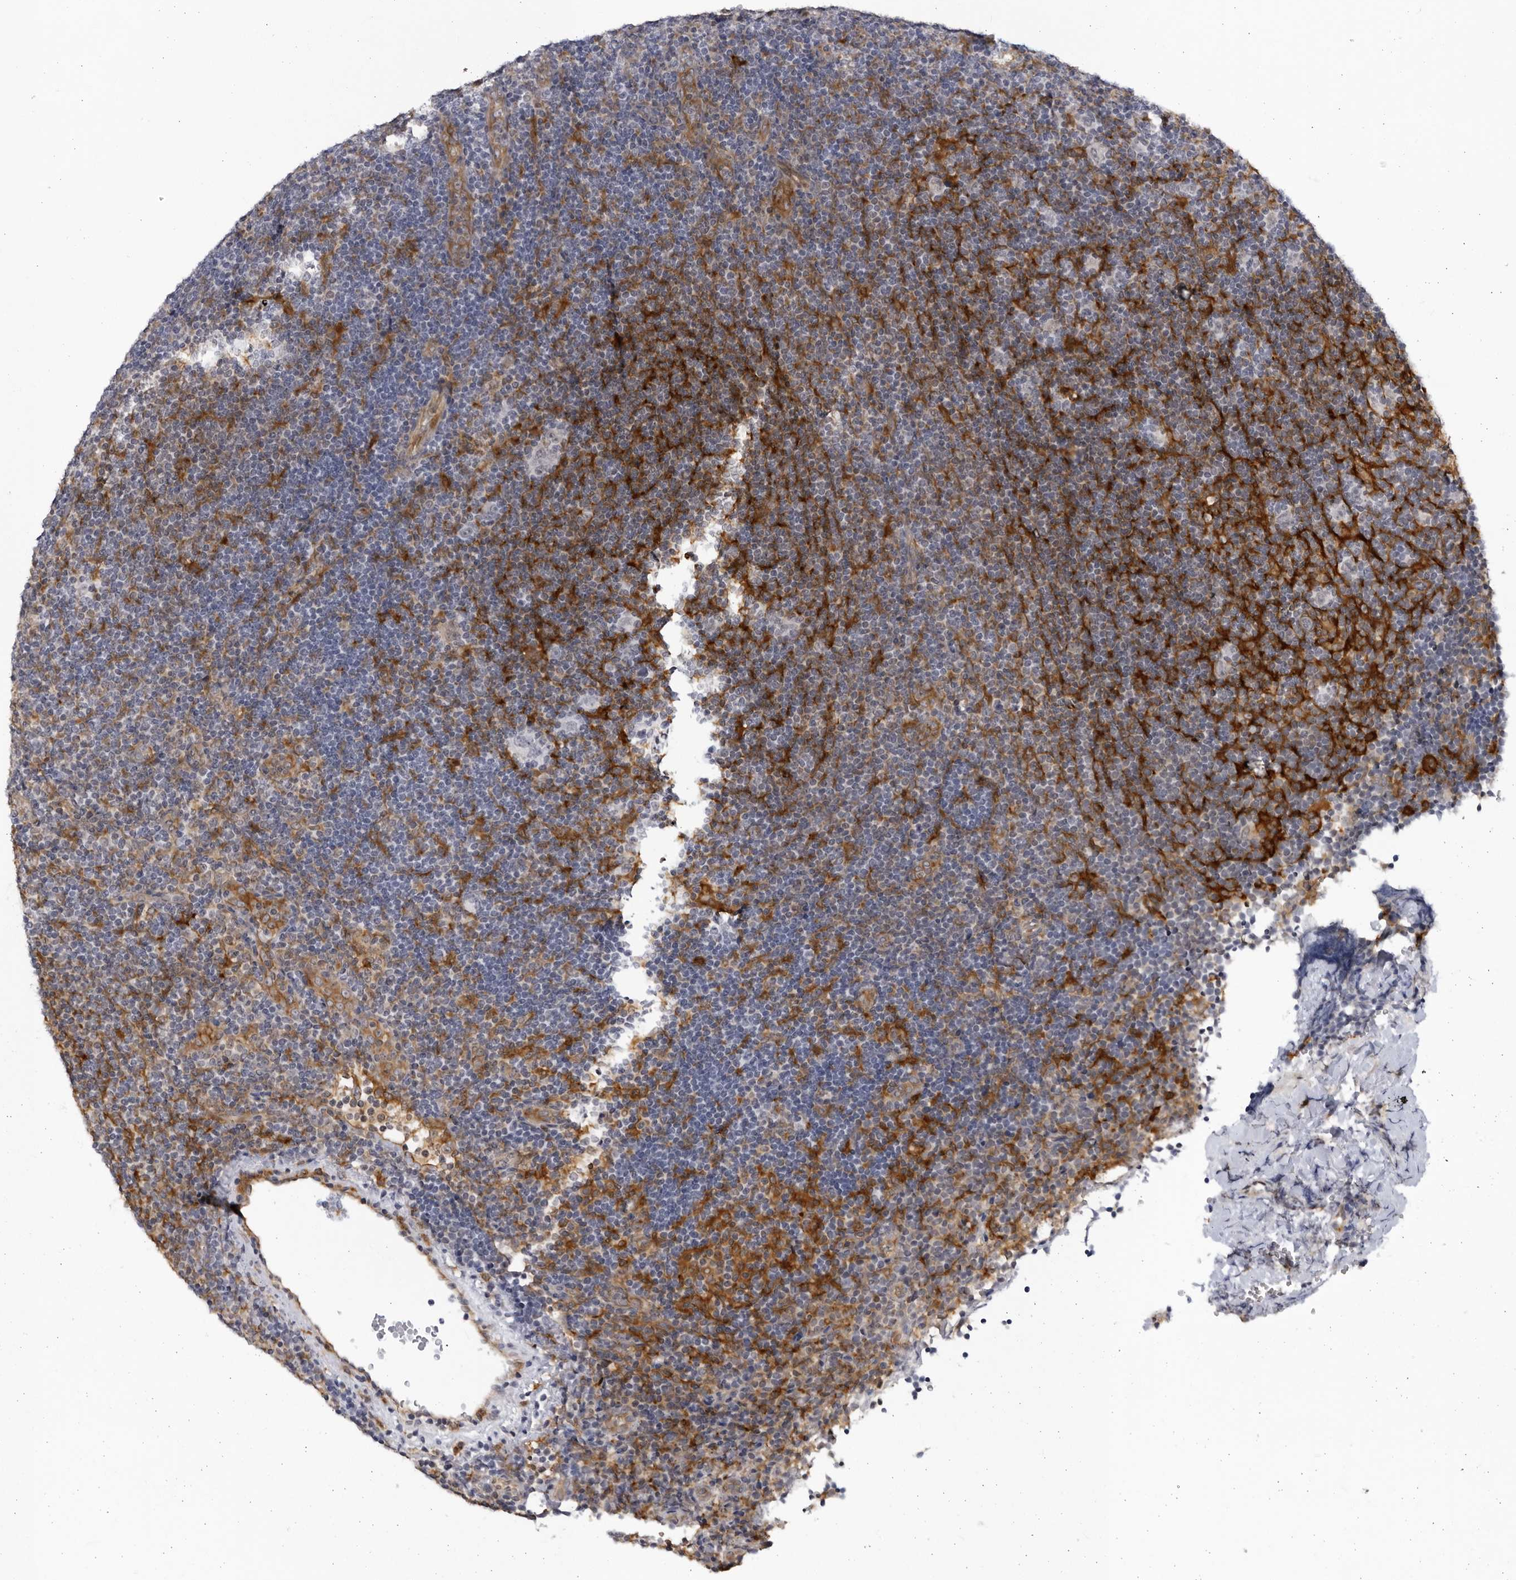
{"staining": {"intensity": "negative", "quantity": "none", "location": "none"}, "tissue": "lymphoma", "cell_type": "Tumor cells", "image_type": "cancer", "snomed": [{"axis": "morphology", "description": "Hodgkin's disease, NOS"}, {"axis": "topography", "description": "Lymph node"}], "caption": "This is a histopathology image of immunohistochemistry staining of Hodgkin's disease, which shows no positivity in tumor cells. (Stains: DAB (3,3'-diaminobenzidine) immunohistochemistry with hematoxylin counter stain, Microscopy: brightfield microscopy at high magnification).", "gene": "BMP2K", "patient": {"sex": "female", "age": 57}}